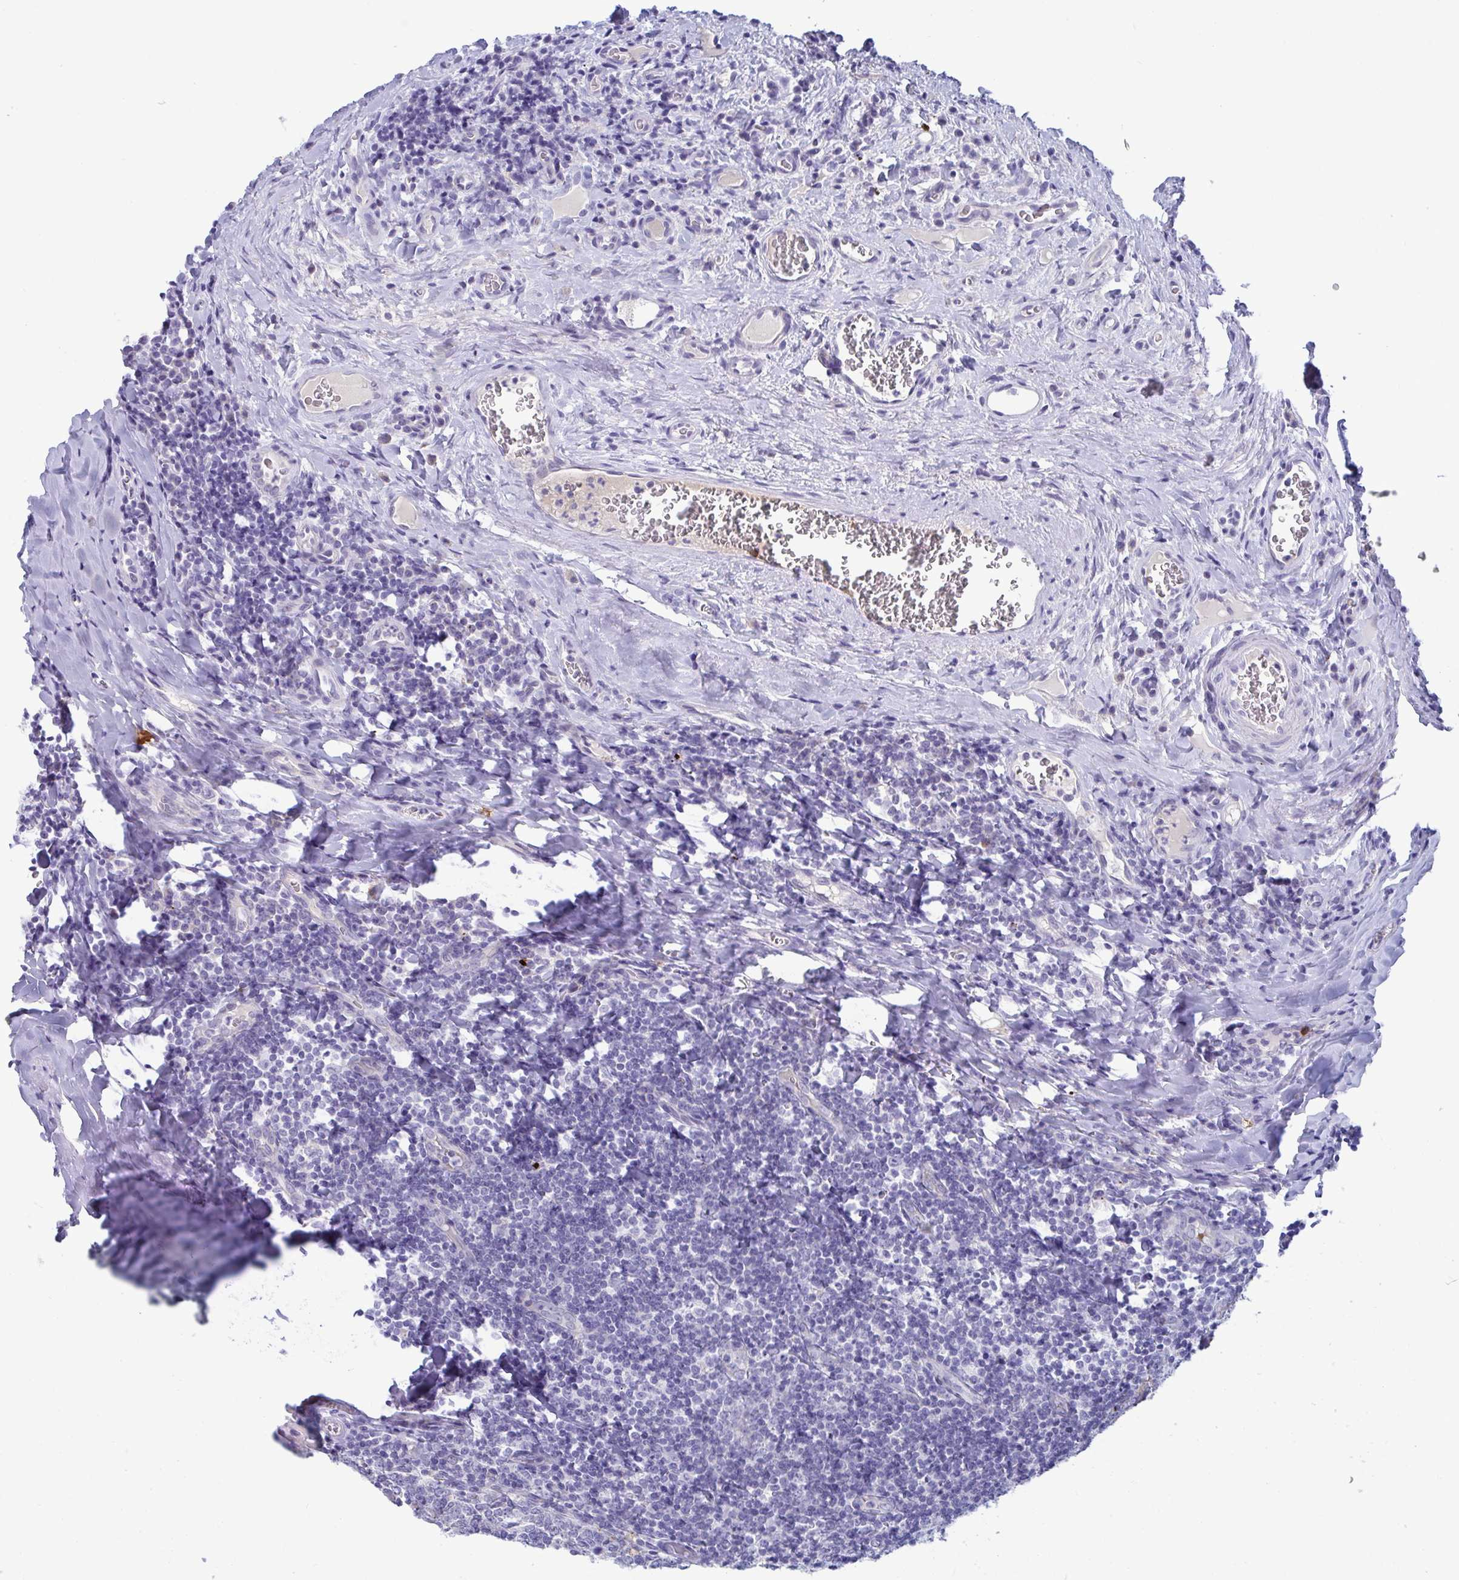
{"staining": {"intensity": "negative", "quantity": "none", "location": "none"}, "tissue": "tonsil", "cell_type": "Germinal center cells", "image_type": "normal", "snomed": [{"axis": "morphology", "description": "Normal tissue, NOS"}, {"axis": "morphology", "description": "Inflammation, NOS"}, {"axis": "topography", "description": "Tonsil"}], "caption": "Germinal center cells show no significant positivity in normal tonsil. (DAB immunohistochemistry (IHC) visualized using brightfield microscopy, high magnification).", "gene": "TAS2R38", "patient": {"sex": "female", "age": 31}}